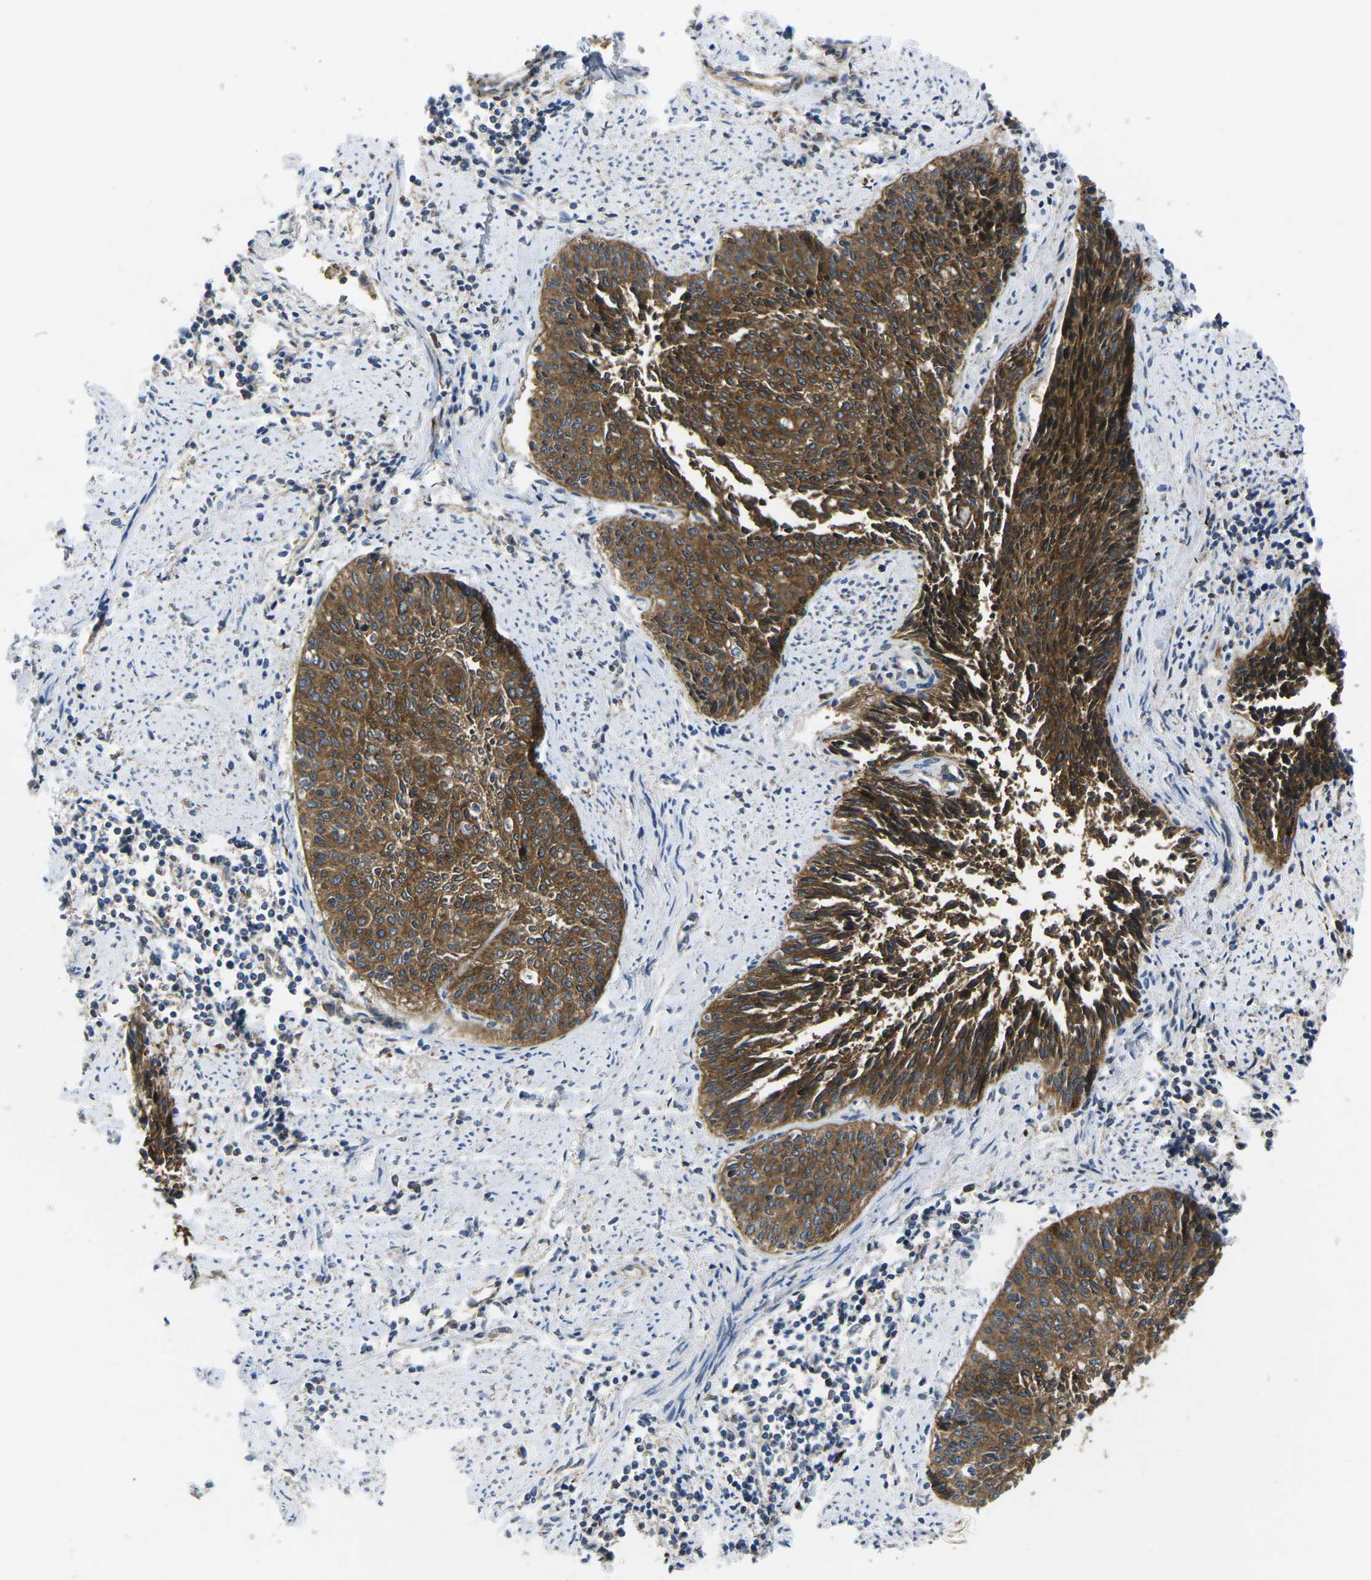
{"staining": {"intensity": "strong", "quantity": ">75%", "location": "cytoplasmic/membranous"}, "tissue": "cervical cancer", "cell_type": "Tumor cells", "image_type": "cancer", "snomed": [{"axis": "morphology", "description": "Squamous cell carcinoma, NOS"}, {"axis": "topography", "description": "Cervix"}], "caption": "Immunohistochemical staining of human cervical squamous cell carcinoma displays high levels of strong cytoplasmic/membranous protein staining in approximately >75% of tumor cells. (IHC, brightfield microscopy, high magnification).", "gene": "DLG1", "patient": {"sex": "female", "age": 55}}